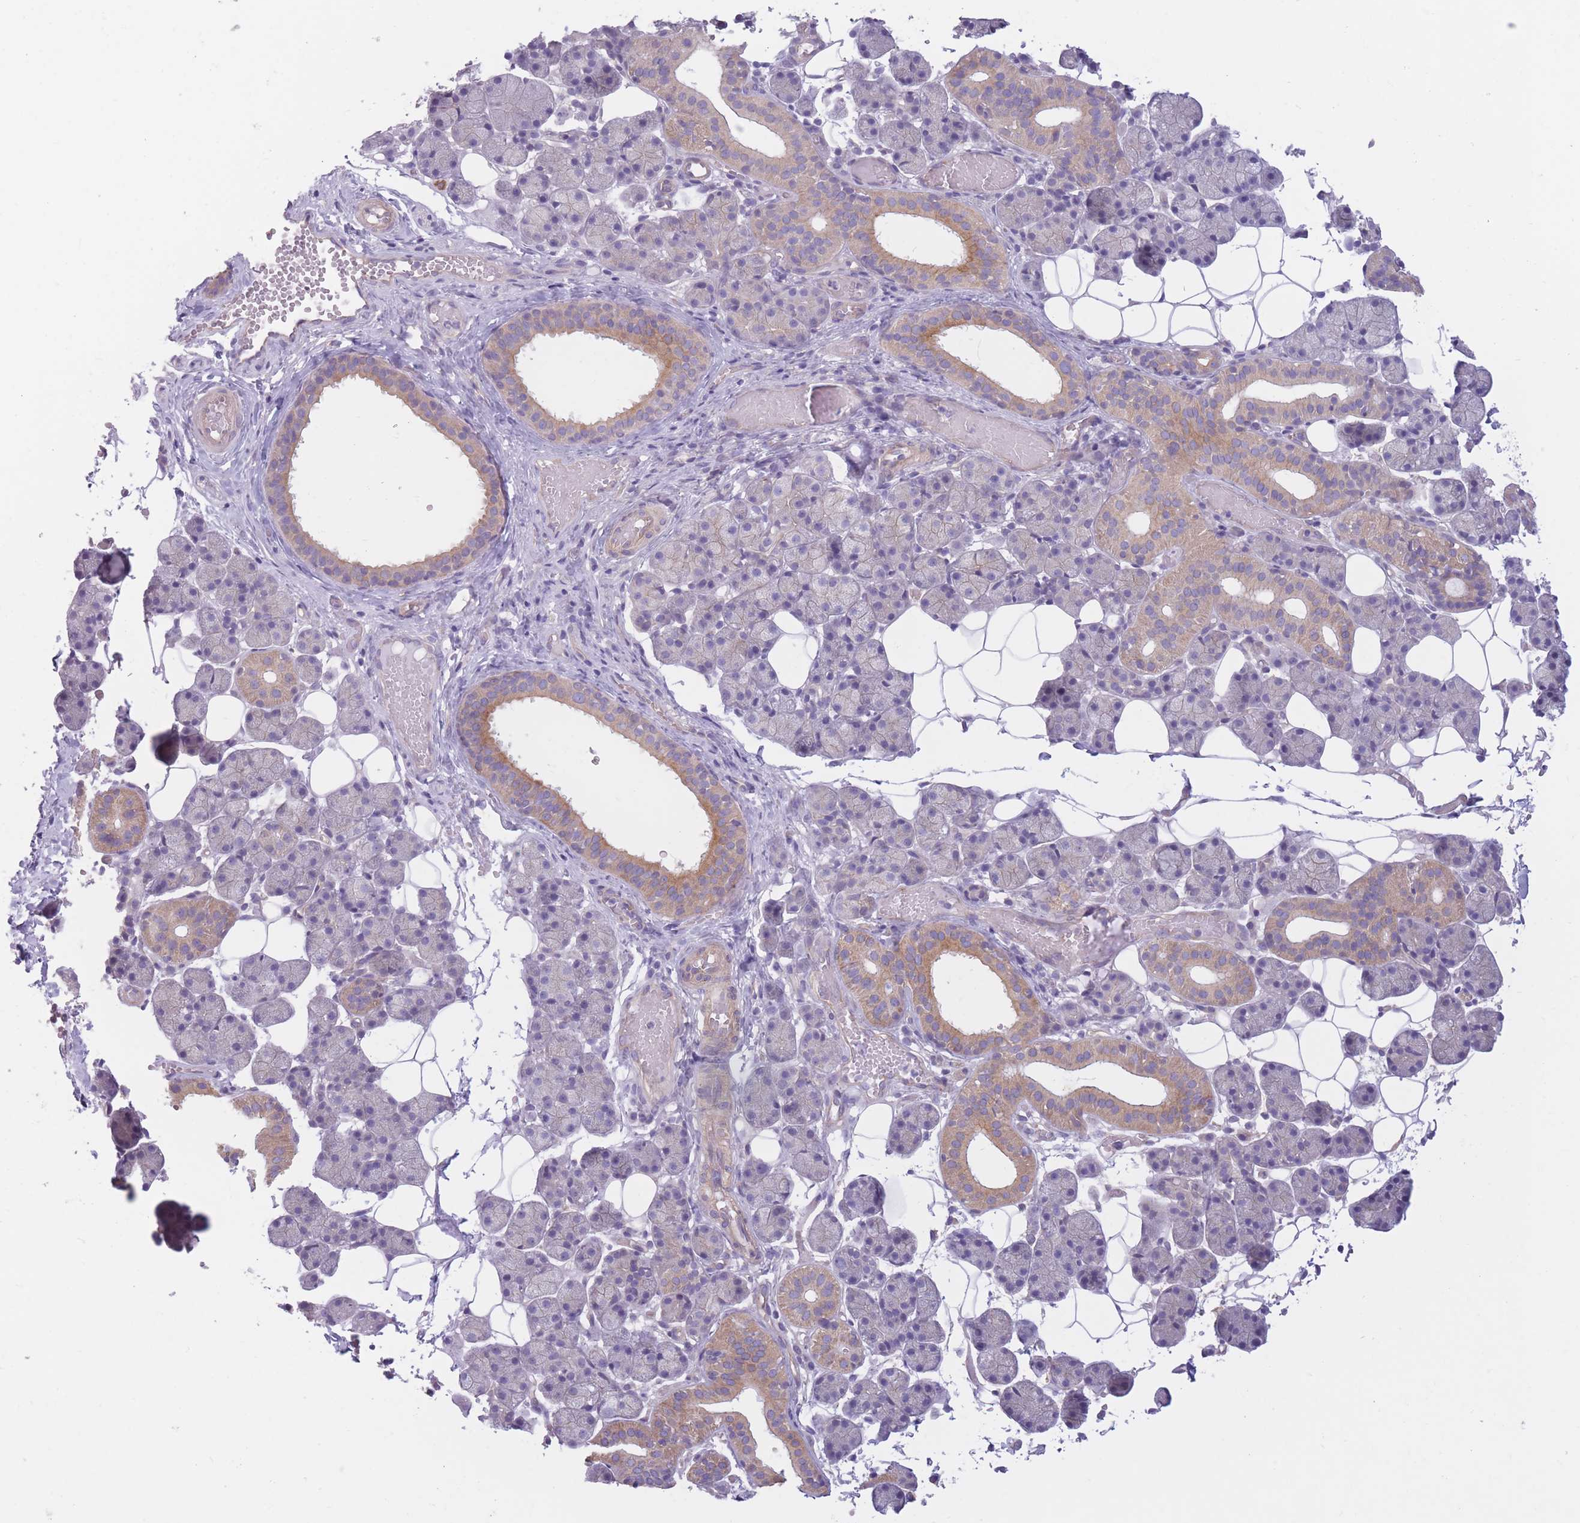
{"staining": {"intensity": "moderate", "quantity": "<25%", "location": "cytoplasmic/membranous"}, "tissue": "salivary gland", "cell_type": "Glandular cells", "image_type": "normal", "snomed": [{"axis": "morphology", "description": "Normal tissue, NOS"}, {"axis": "topography", "description": "Salivary gland"}], "caption": "A low amount of moderate cytoplasmic/membranous staining is present in approximately <25% of glandular cells in unremarkable salivary gland. Ihc stains the protein of interest in brown and the nuclei are stained blue.", "gene": "SERPINB3", "patient": {"sex": "female", "age": 33}}